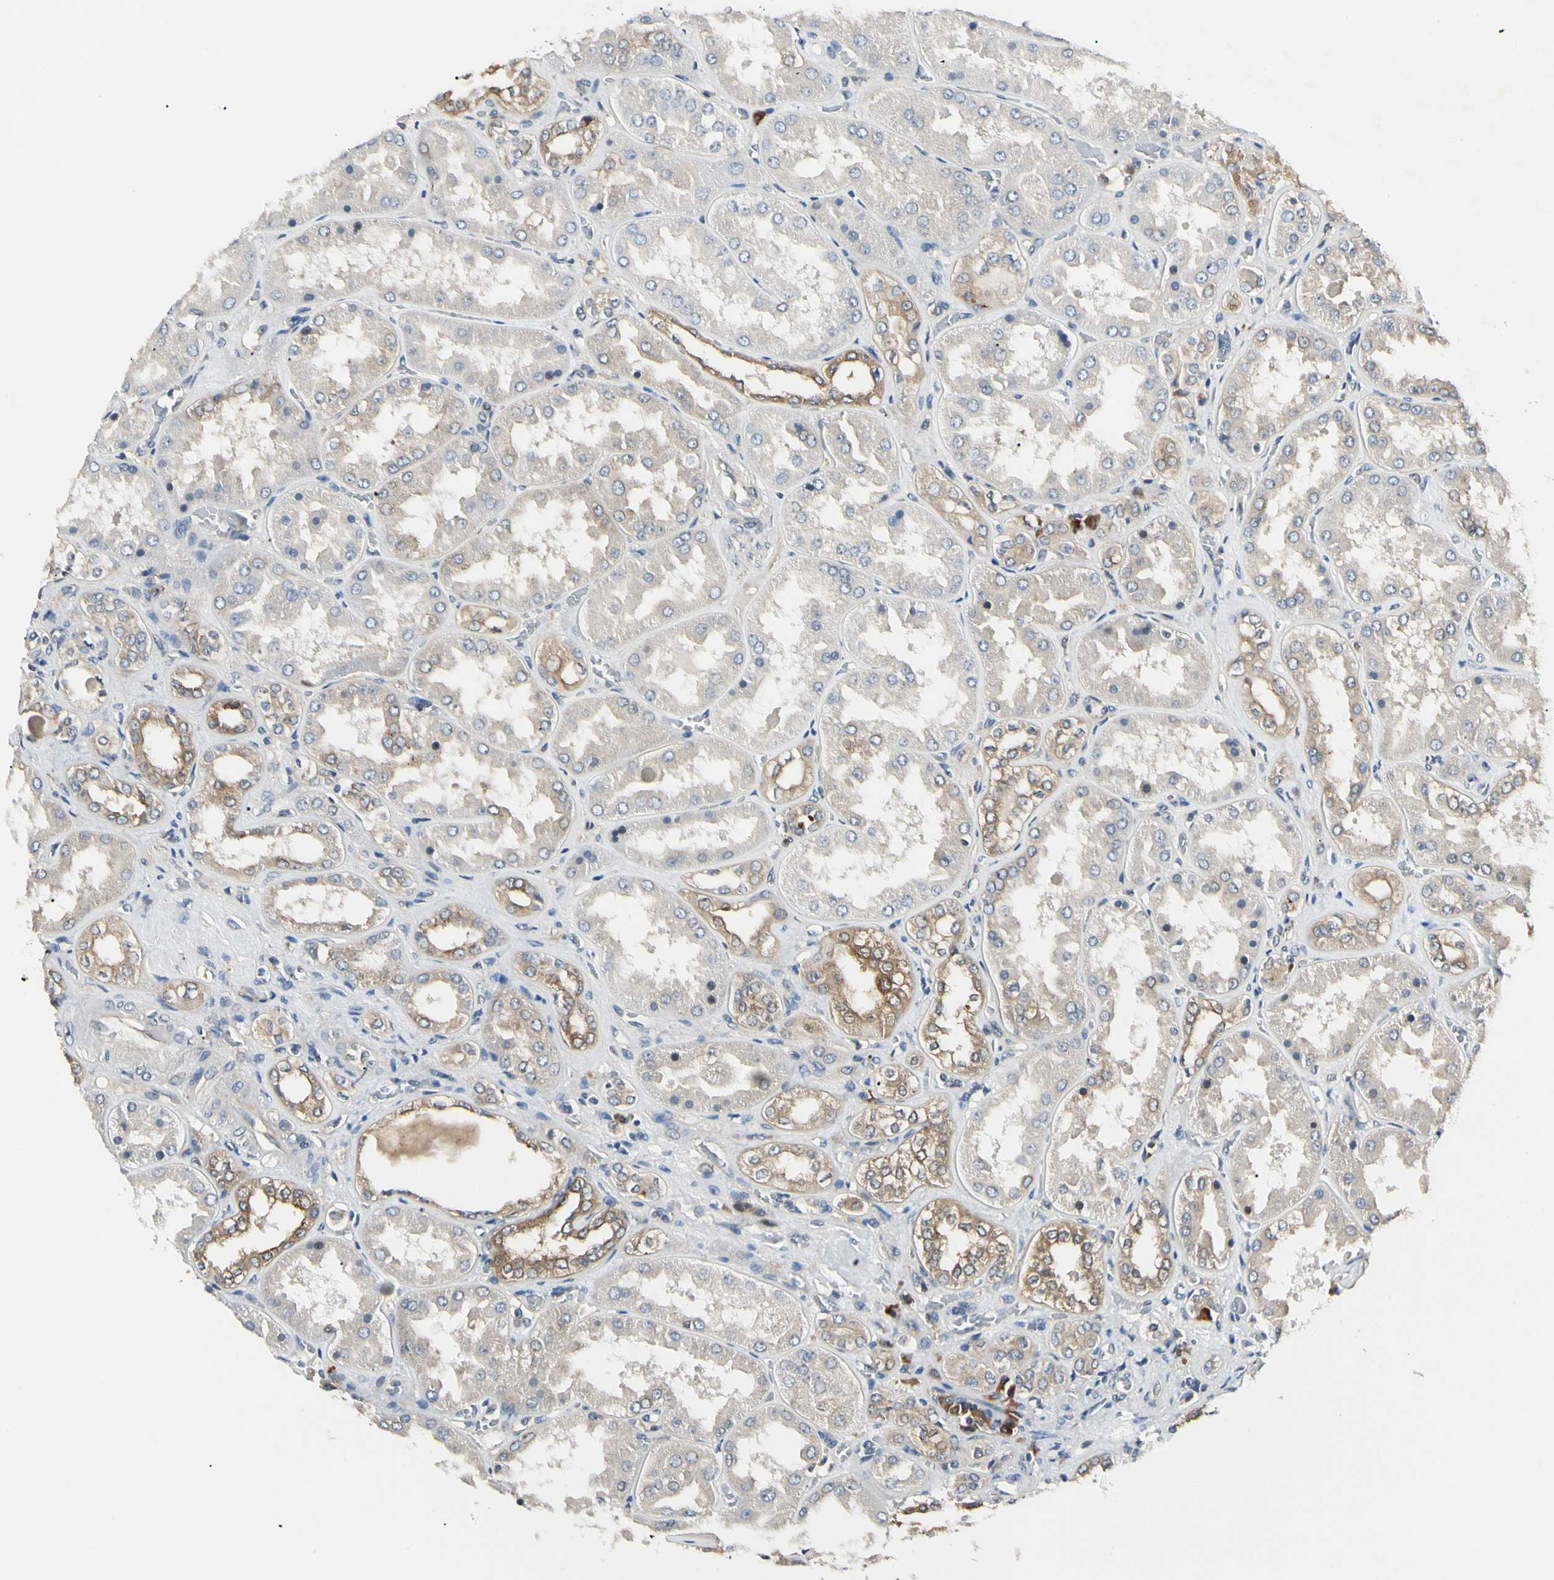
{"staining": {"intensity": "negative", "quantity": "none", "location": "none"}, "tissue": "kidney", "cell_type": "Cells in glomeruli", "image_type": "normal", "snomed": [{"axis": "morphology", "description": "Normal tissue, NOS"}, {"axis": "topography", "description": "Kidney"}], "caption": "This is an immunohistochemistry (IHC) micrograph of unremarkable human kidney. There is no expression in cells in glomeruli.", "gene": "NME1", "patient": {"sex": "female", "age": 56}}